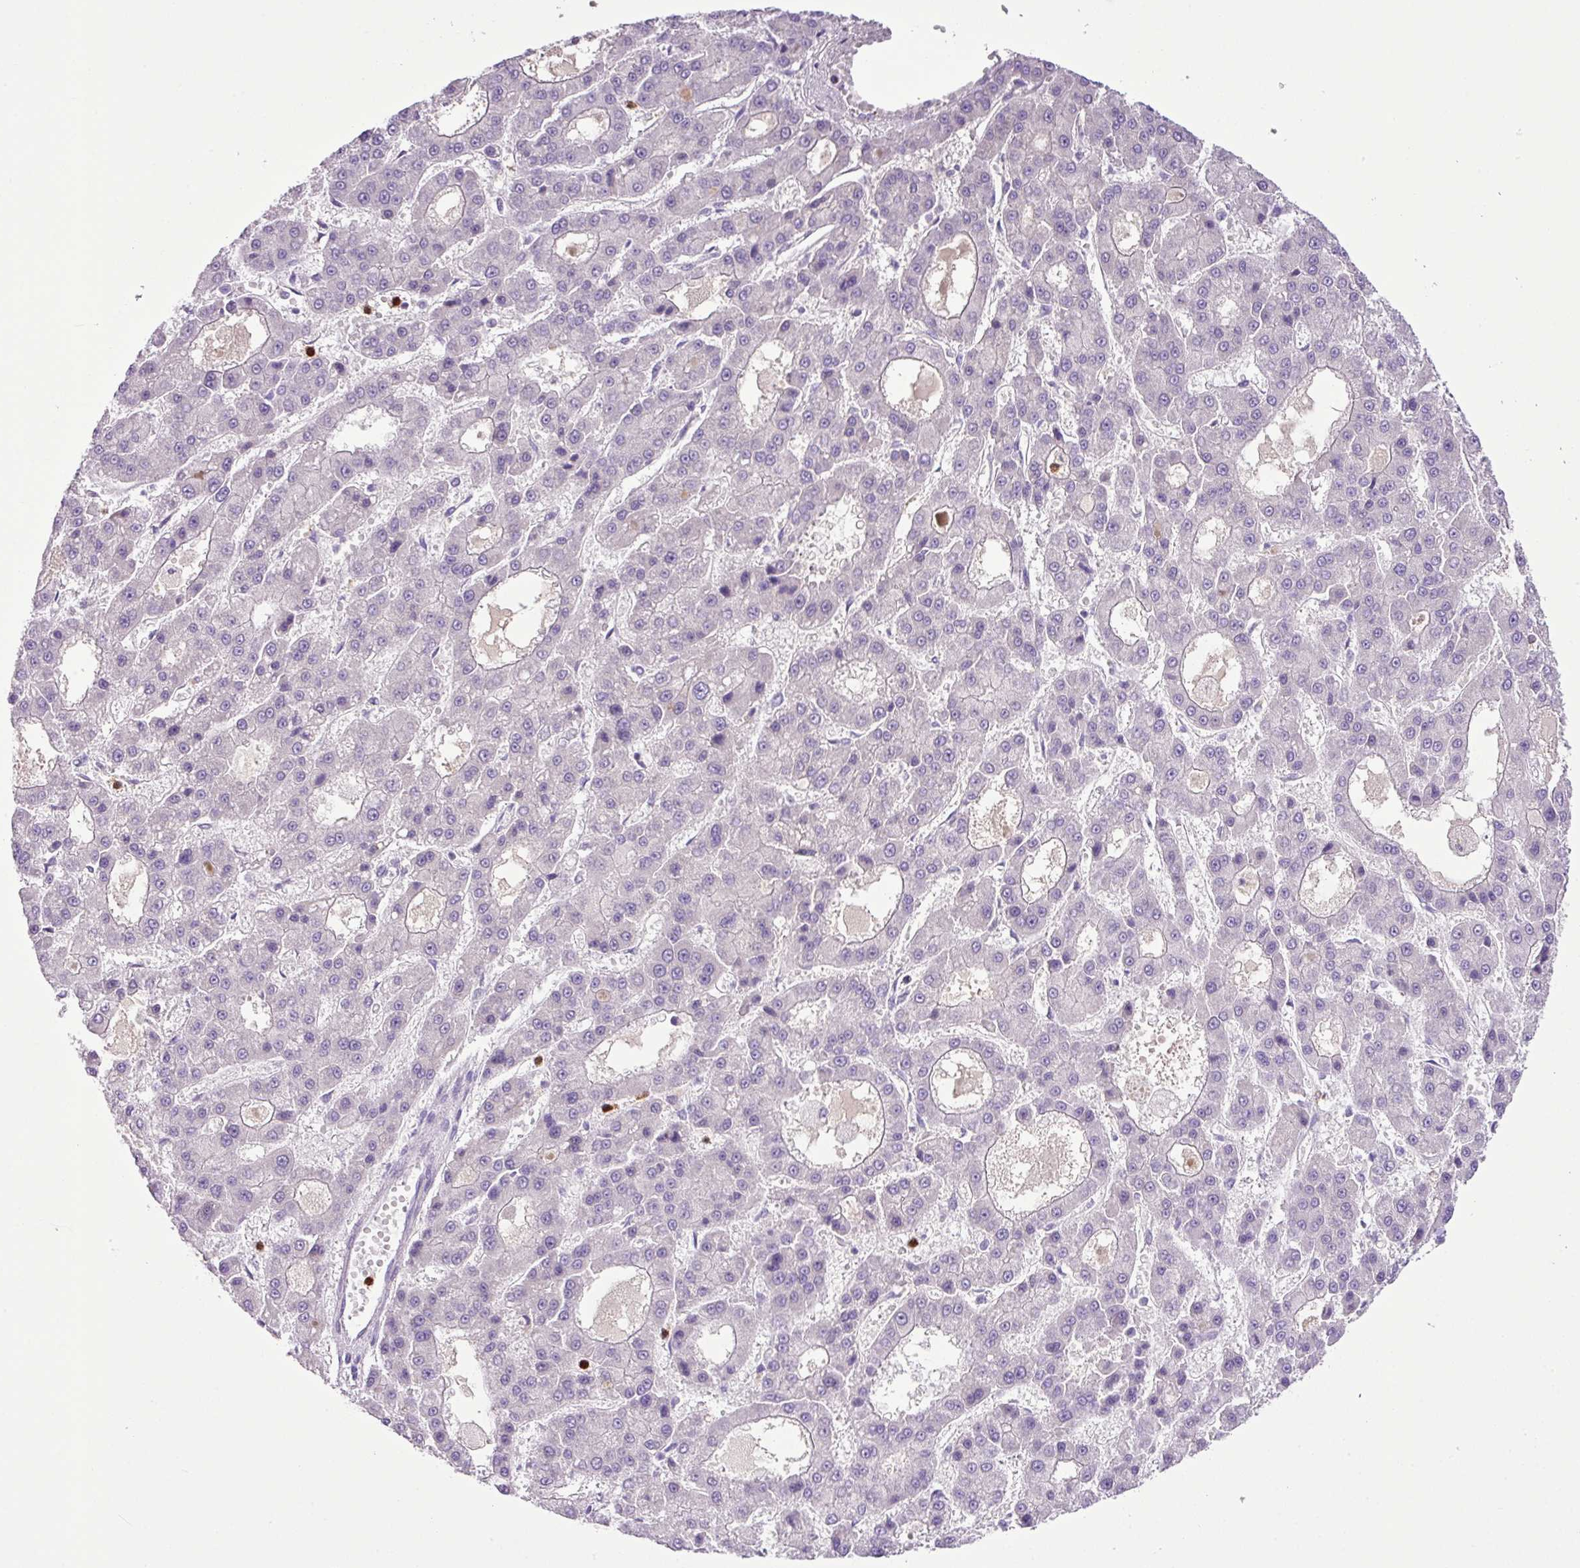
{"staining": {"intensity": "negative", "quantity": "none", "location": "none"}, "tissue": "liver cancer", "cell_type": "Tumor cells", "image_type": "cancer", "snomed": [{"axis": "morphology", "description": "Carcinoma, Hepatocellular, NOS"}, {"axis": "topography", "description": "Liver"}], "caption": "High power microscopy micrograph of an immunohistochemistry (IHC) image of liver hepatocellular carcinoma, revealing no significant expression in tumor cells.", "gene": "HTR3E", "patient": {"sex": "male", "age": 70}}